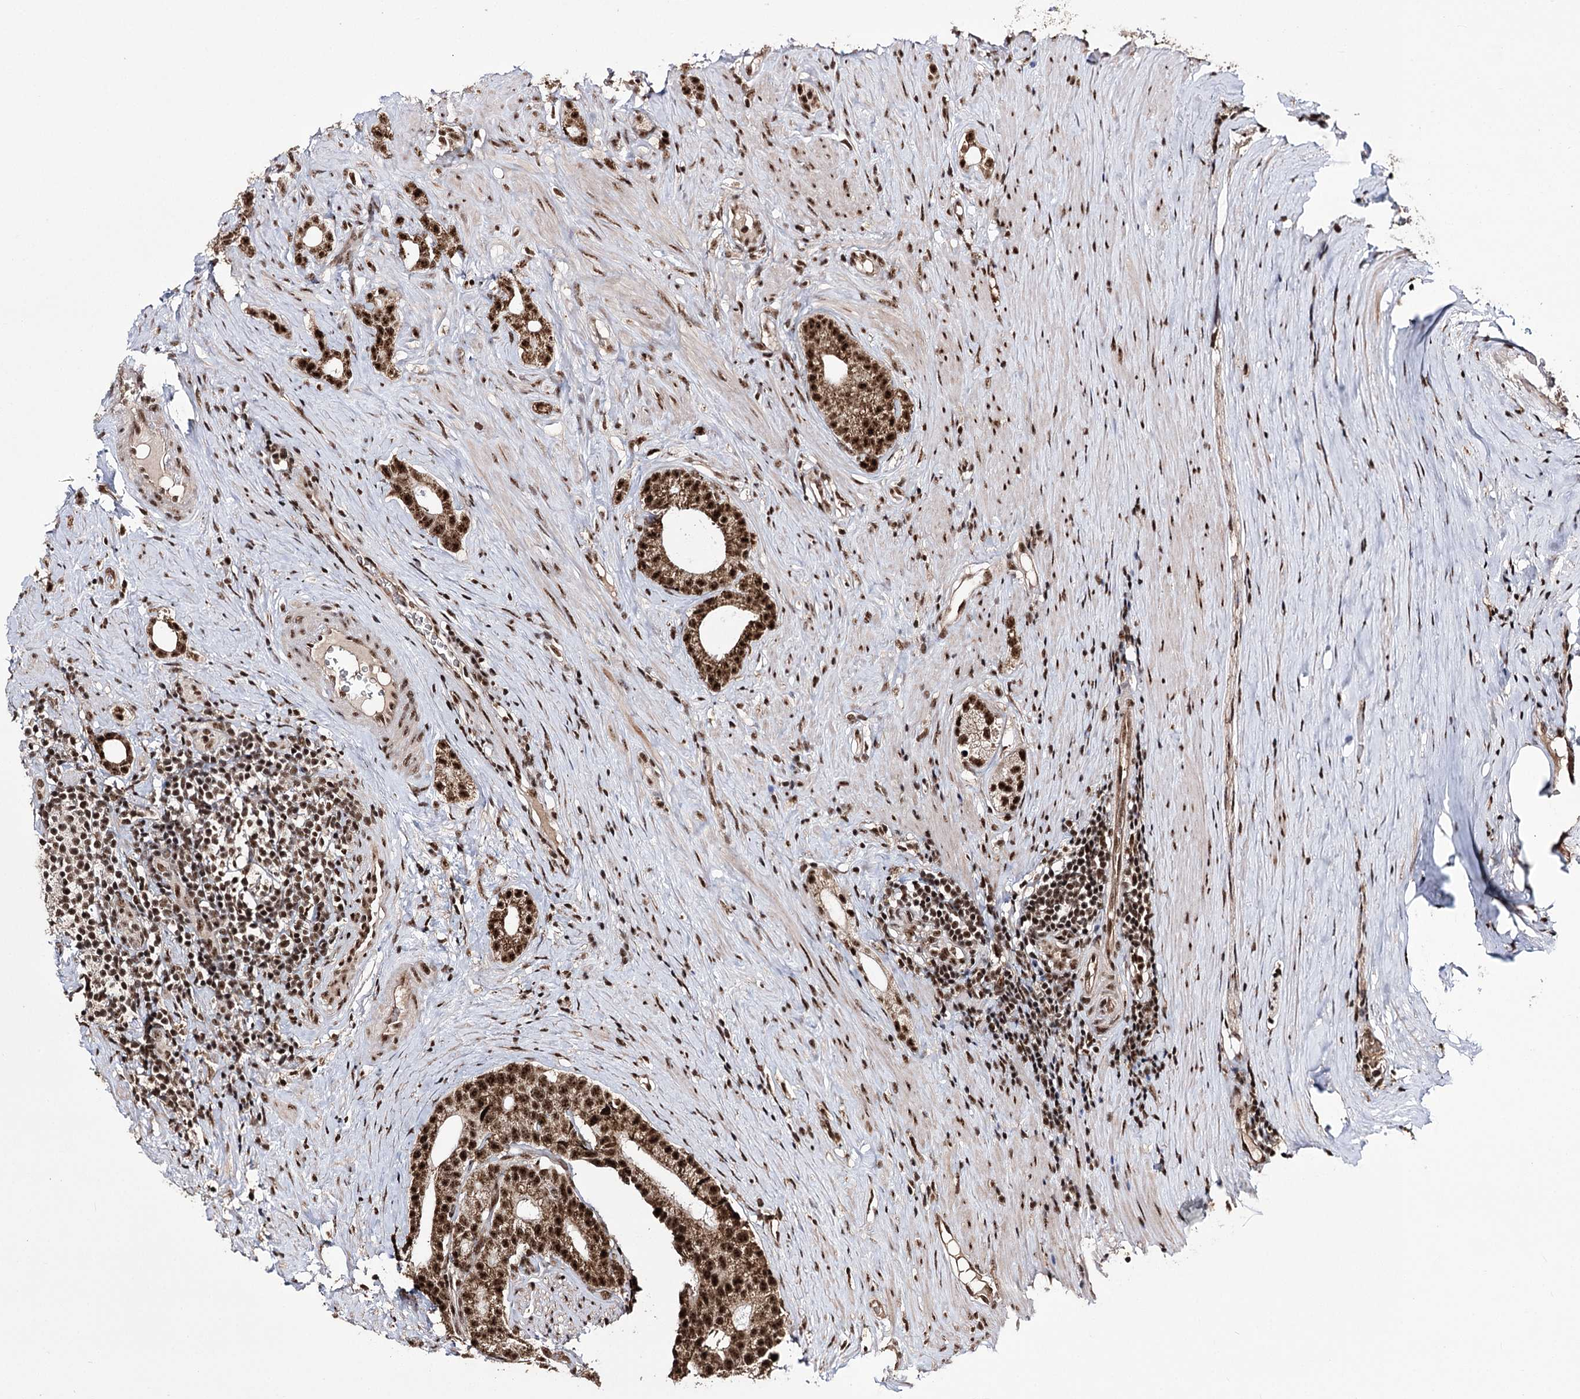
{"staining": {"intensity": "strong", "quantity": ">75%", "location": "cytoplasmic/membranous,nuclear"}, "tissue": "prostate cancer", "cell_type": "Tumor cells", "image_type": "cancer", "snomed": [{"axis": "morphology", "description": "Adenocarcinoma, Low grade"}, {"axis": "topography", "description": "Prostate"}], "caption": "High-magnification brightfield microscopy of prostate adenocarcinoma (low-grade) stained with DAB (3,3'-diaminobenzidine) (brown) and counterstained with hematoxylin (blue). tumor cells exhibit strong cytoplasmic/membranous and nuclear staining is present in approximately>75% of cells. (IHC, brightfield microscopy, high magnification).", "gene": "PRPF40A", "patient": {"sex": "male", "age": 71}}